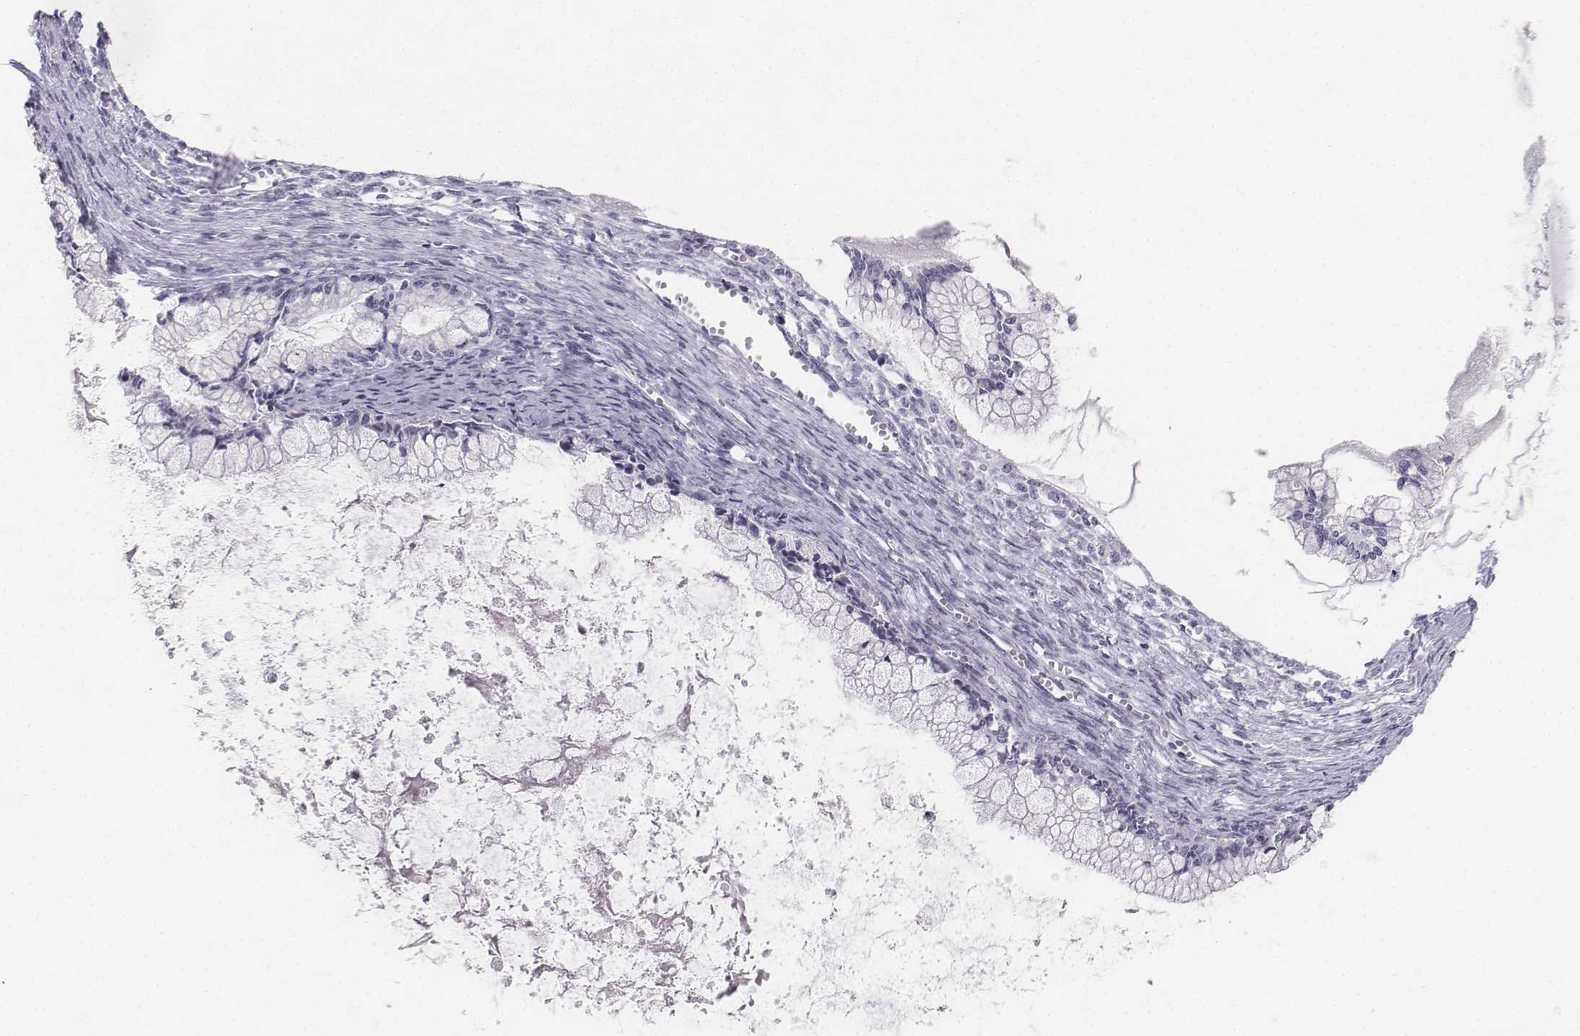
{"staining": {"intensity": "negative", "quantity": "none", "location": "none"}, "tissue": "ovarian cancer", "cell_type": "Tumor cells", "image_type": "cancer", "snomed": [{"axis": "morphology", "description": "Cystadenocarcinoma, mucinous, NOS"}, {"axis": "topography", "description": "Ovary"}], "caption": "Human mucinous cystadenocarcinoma (ovarian) stained for a protein using immunohistochemistry shows no positivity in tumor cells.", "gene": "UCN2", "patient": {"sex": "female", "age": 67}}